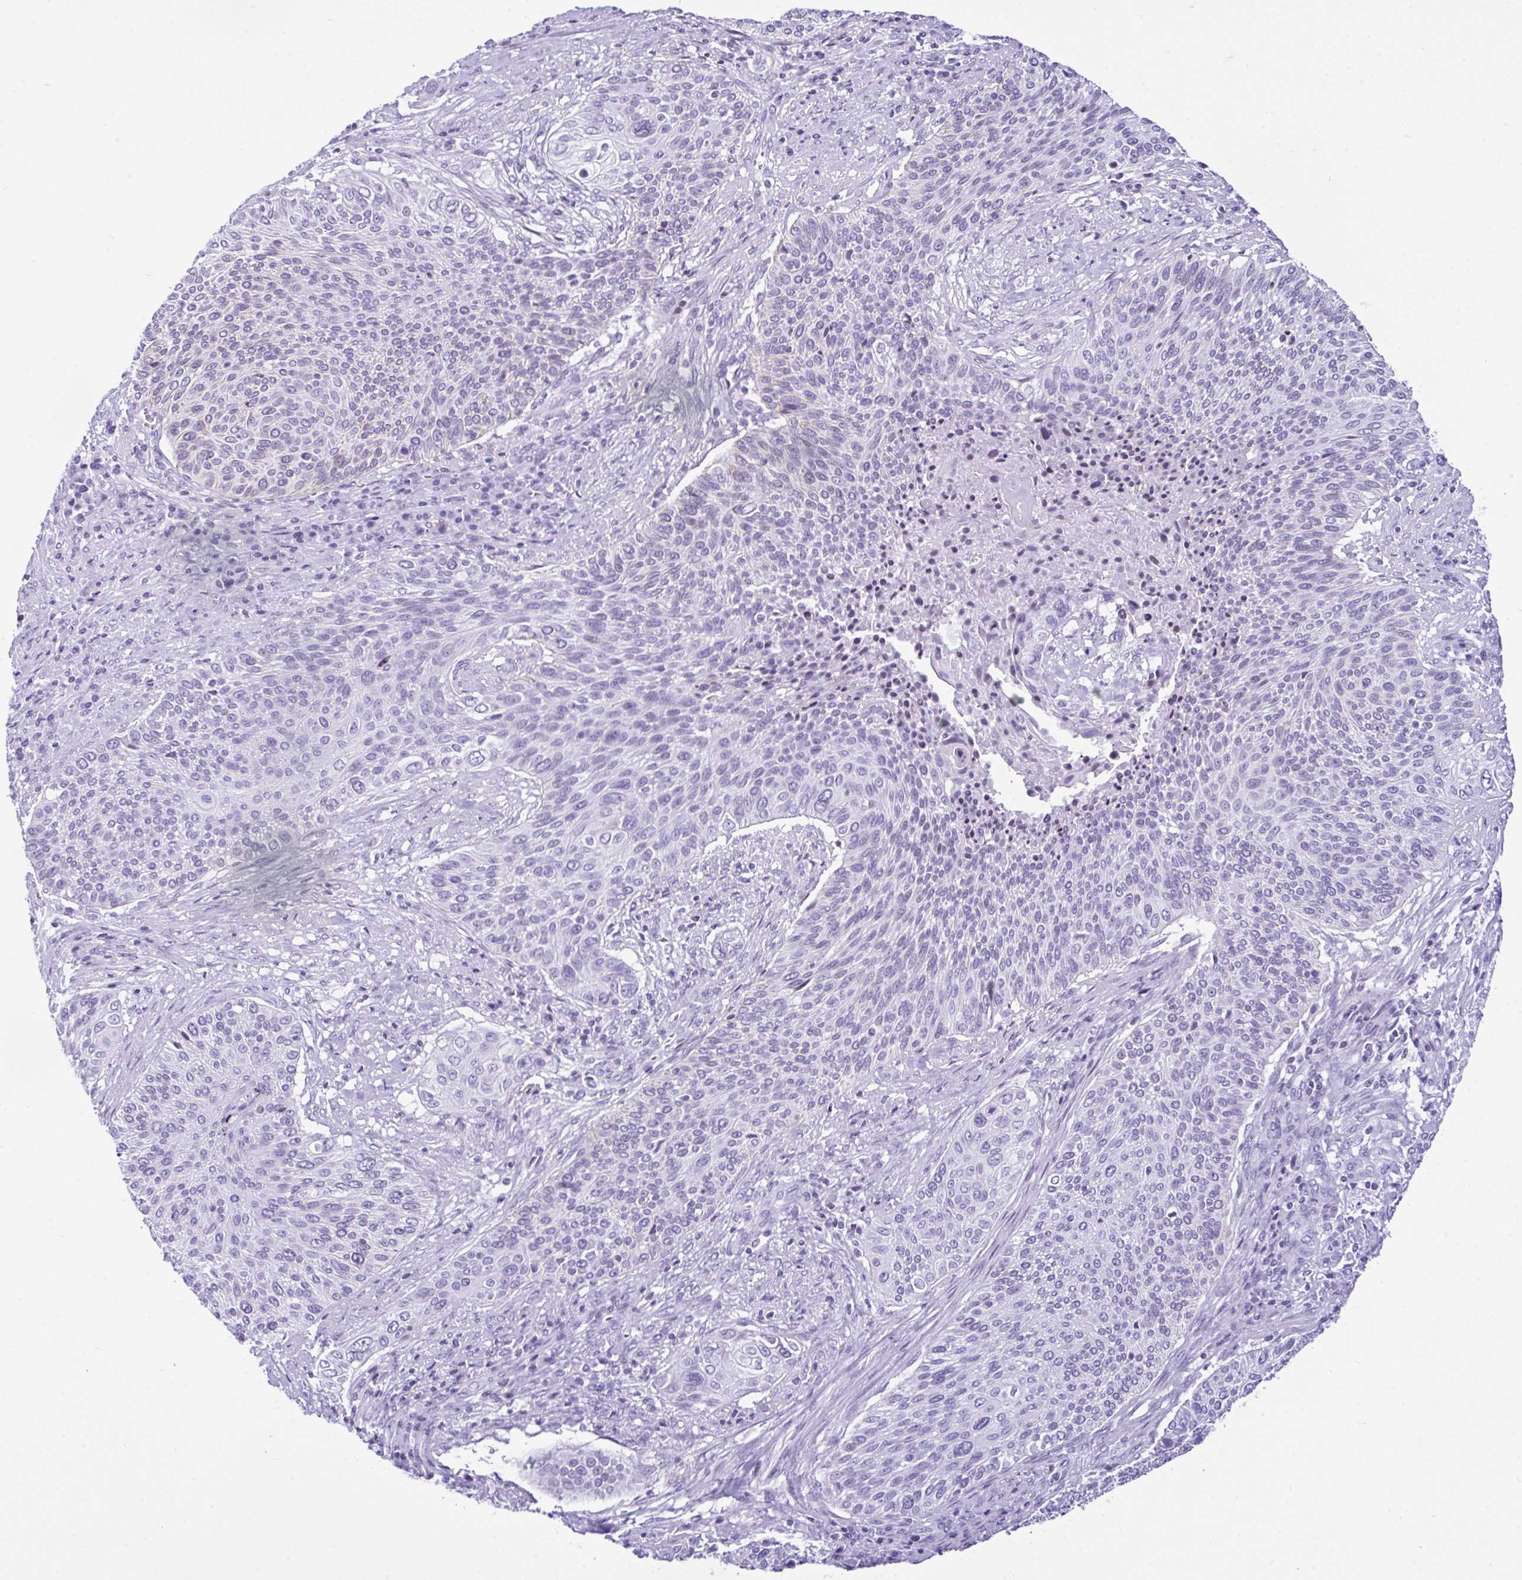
{"staining": {"intensity": "negative", "quantity": "none", "location": "none"}, "tissue": "cervical cancer", "cell_type": "Tumor cells", "image_type": "cancer", "snomed": [{"axis": "morphology", "description": "Squamous cell carcinoma, NOS"}, {"axis": "topography", "description": "Cervix"}], "caption": "A photomicrograph of human cervical cancer (squamous cell carcinoma) is negative for staining in tumor cells.", "gene": "KRT27", "patient": {"sex": "female", "age": 31}}